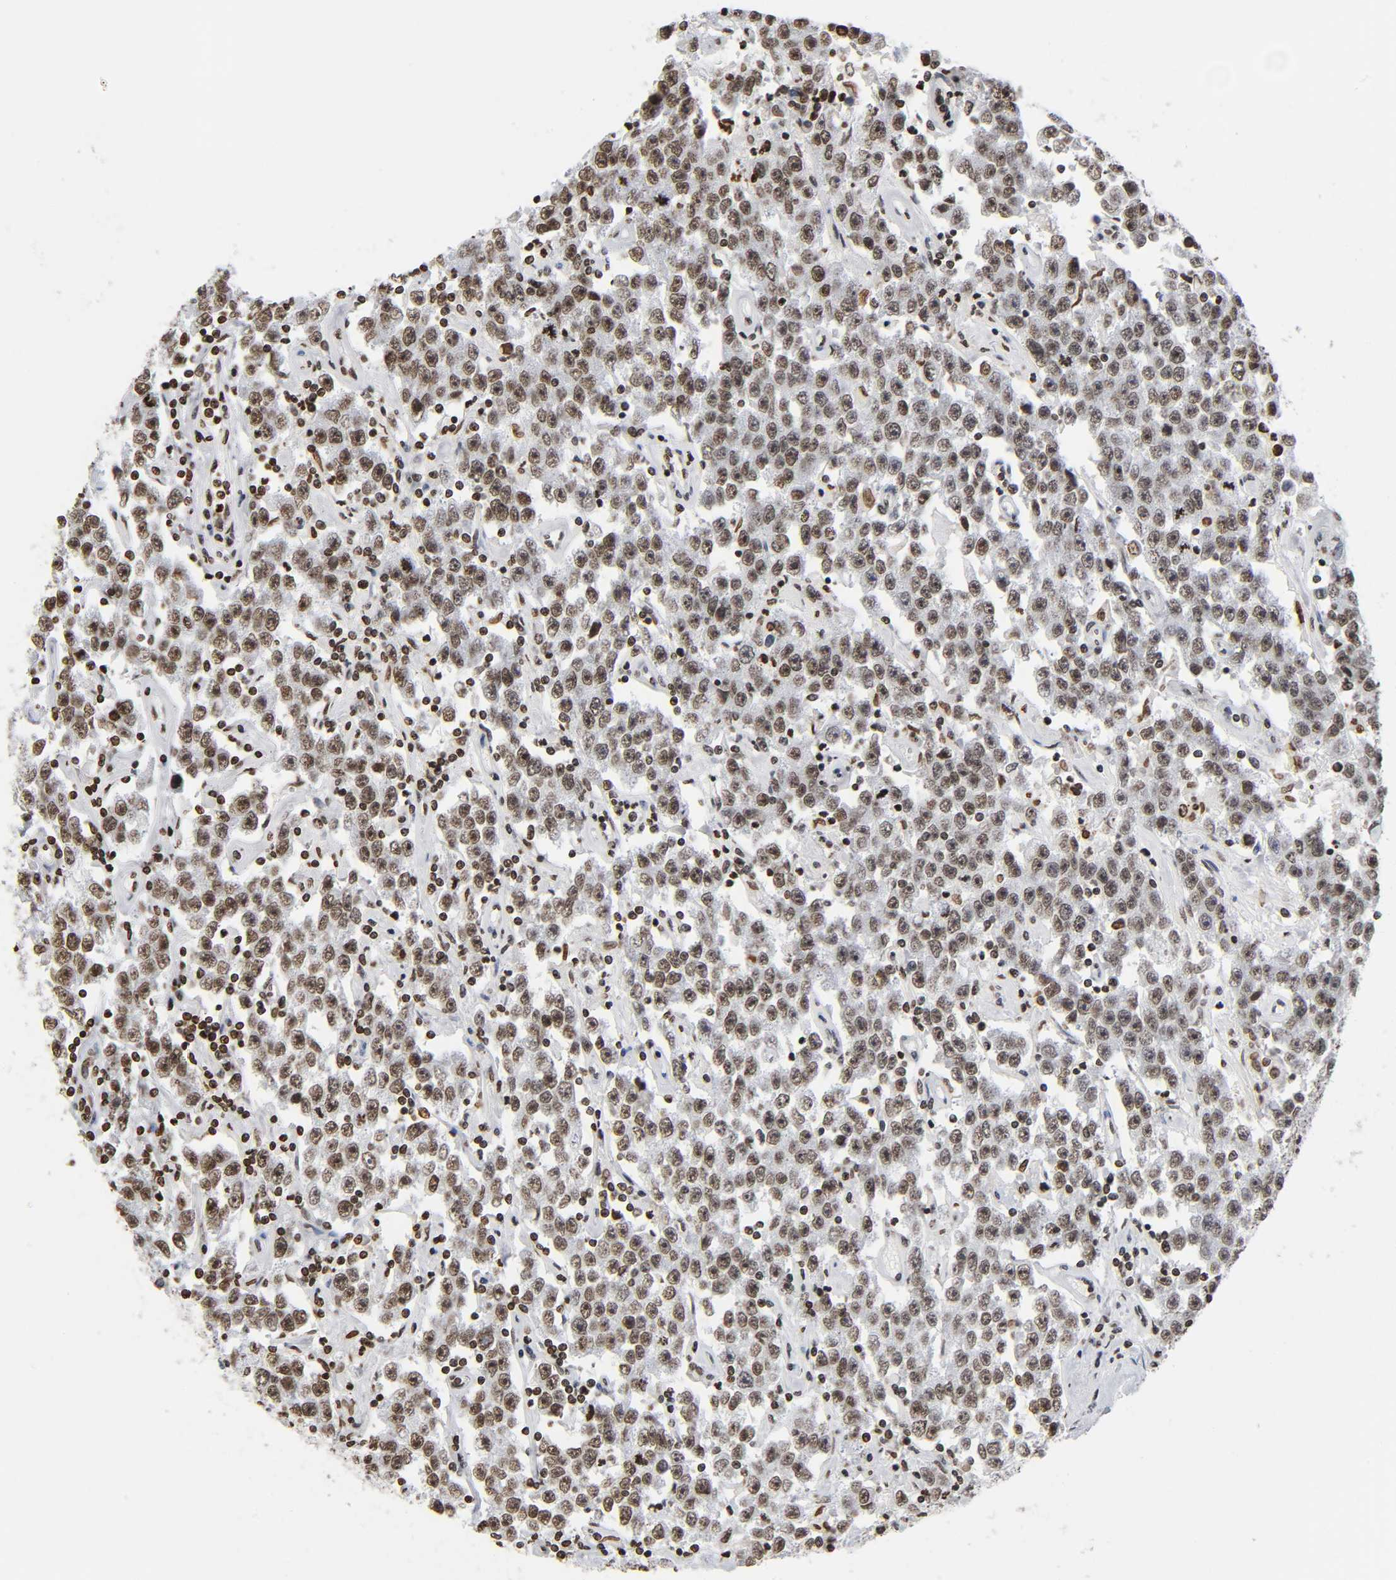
{"staining": {"intensity": "moderate", "quantity": ">75%", "location": "nuclear"}, "tissue": "testis cancer", "cell_type": "Tumor cells", "image_type": "cancer", "snomed": [{"axis": "morphology", "description": "Seminoma, NOS"}, {"axis": "topography", "description": "Testis"}], "caption": "The histopathology image demonstrates staining of testis cancer (seminoma), revealing moderate nuclear protein staining (brown color) within tumor cells.", "gene": "HOXA6", "patient": {"sex": "male", "age": 52}}